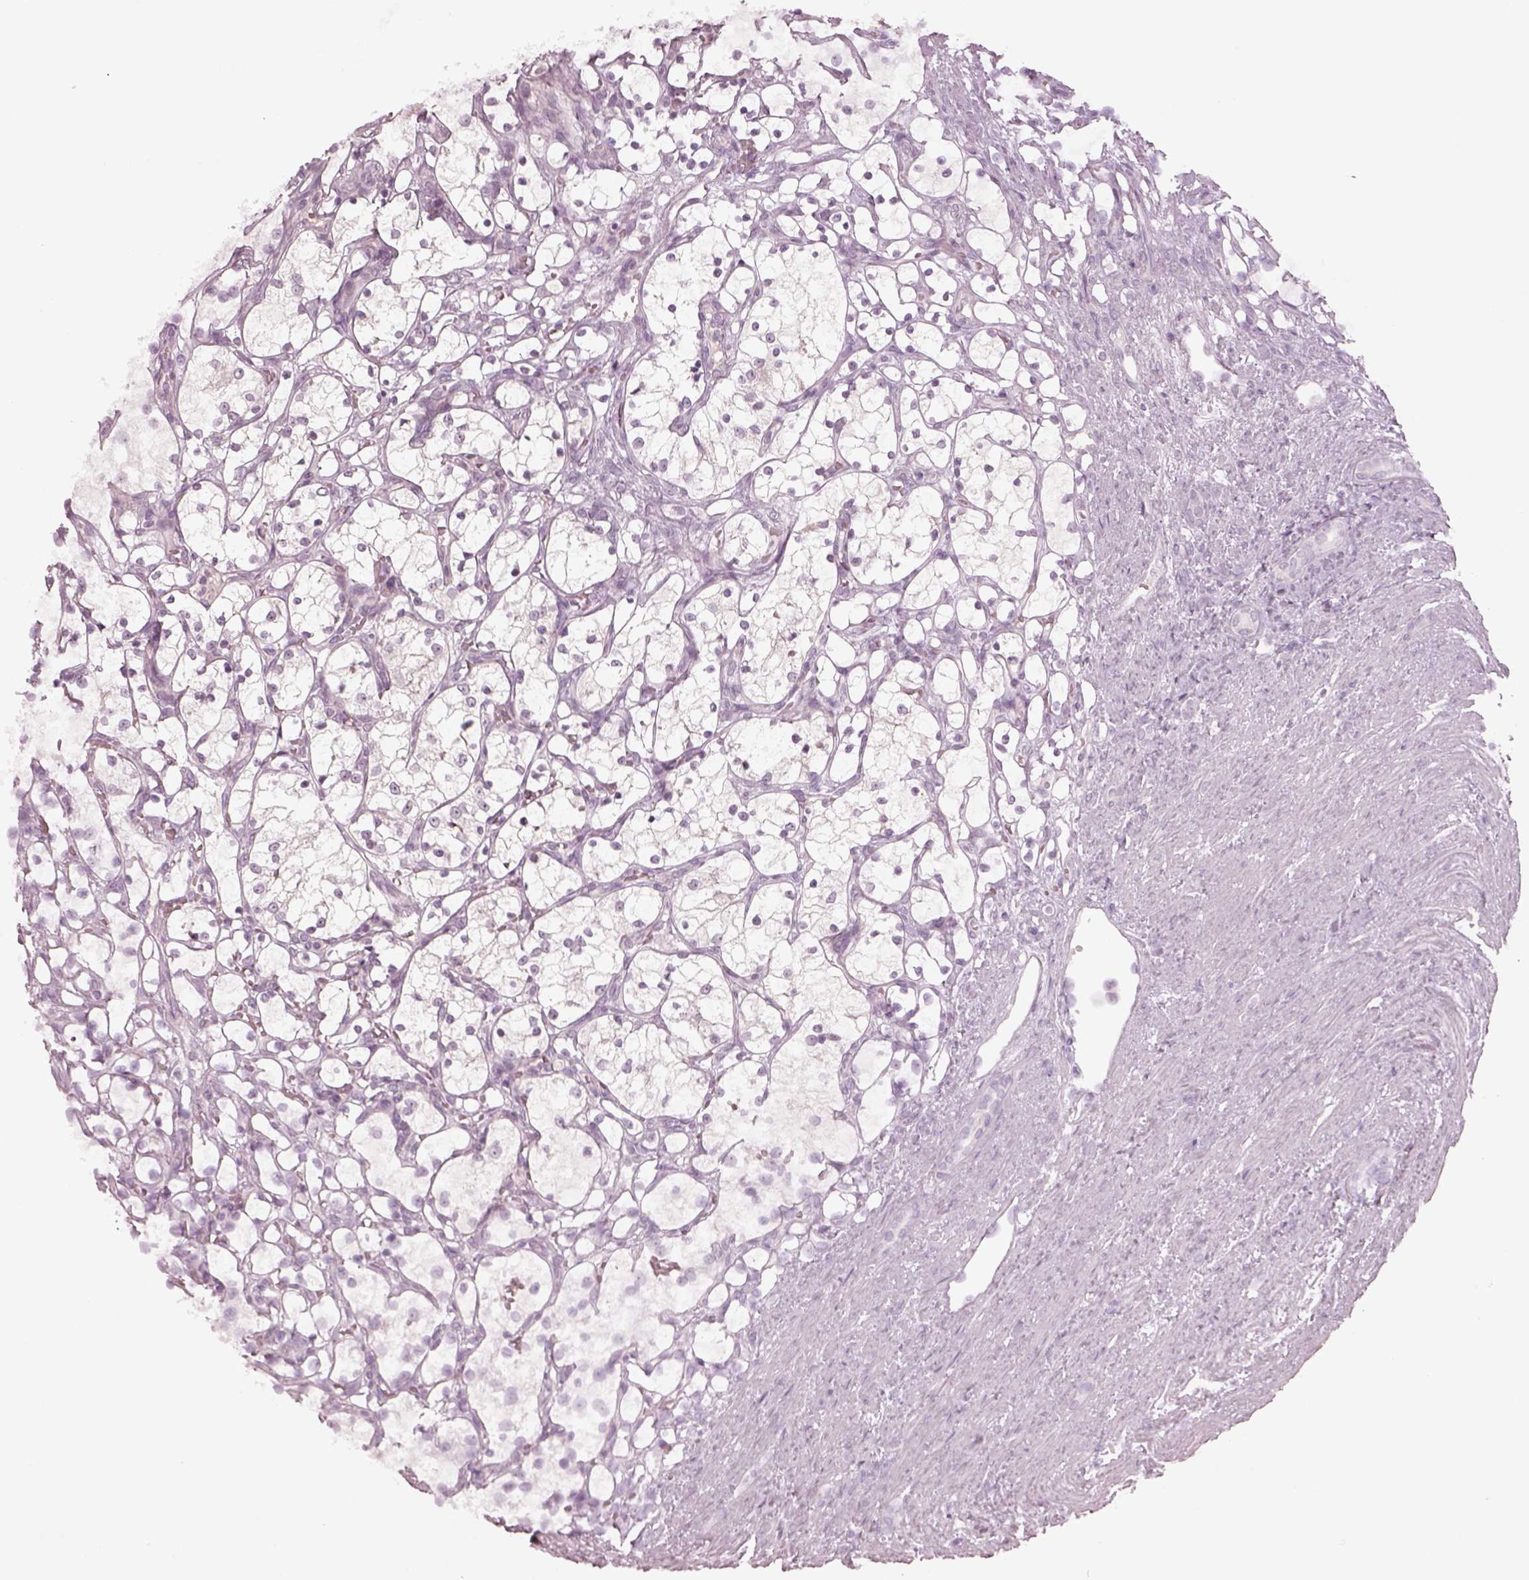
{"staining": {"intensity": "negative", "quantity": "none", "location": "none"}, "tissue": "renal cancer", "cell_type": "Tumor cells", "image_type": "cancer", "snomed": [{"axis": "morphology", "description": "Adenocarcinoma, NOS"}, {"axis": "topography", "description": "Kidney"}], "caption": "DAB (3,3'-diaminobenzidine) immunohistochemical staining of human renal cancer reveals no significant expression in tumor cells.", "gene": "SPATA6L", "patient": {"sex": "female", "age": 69}}